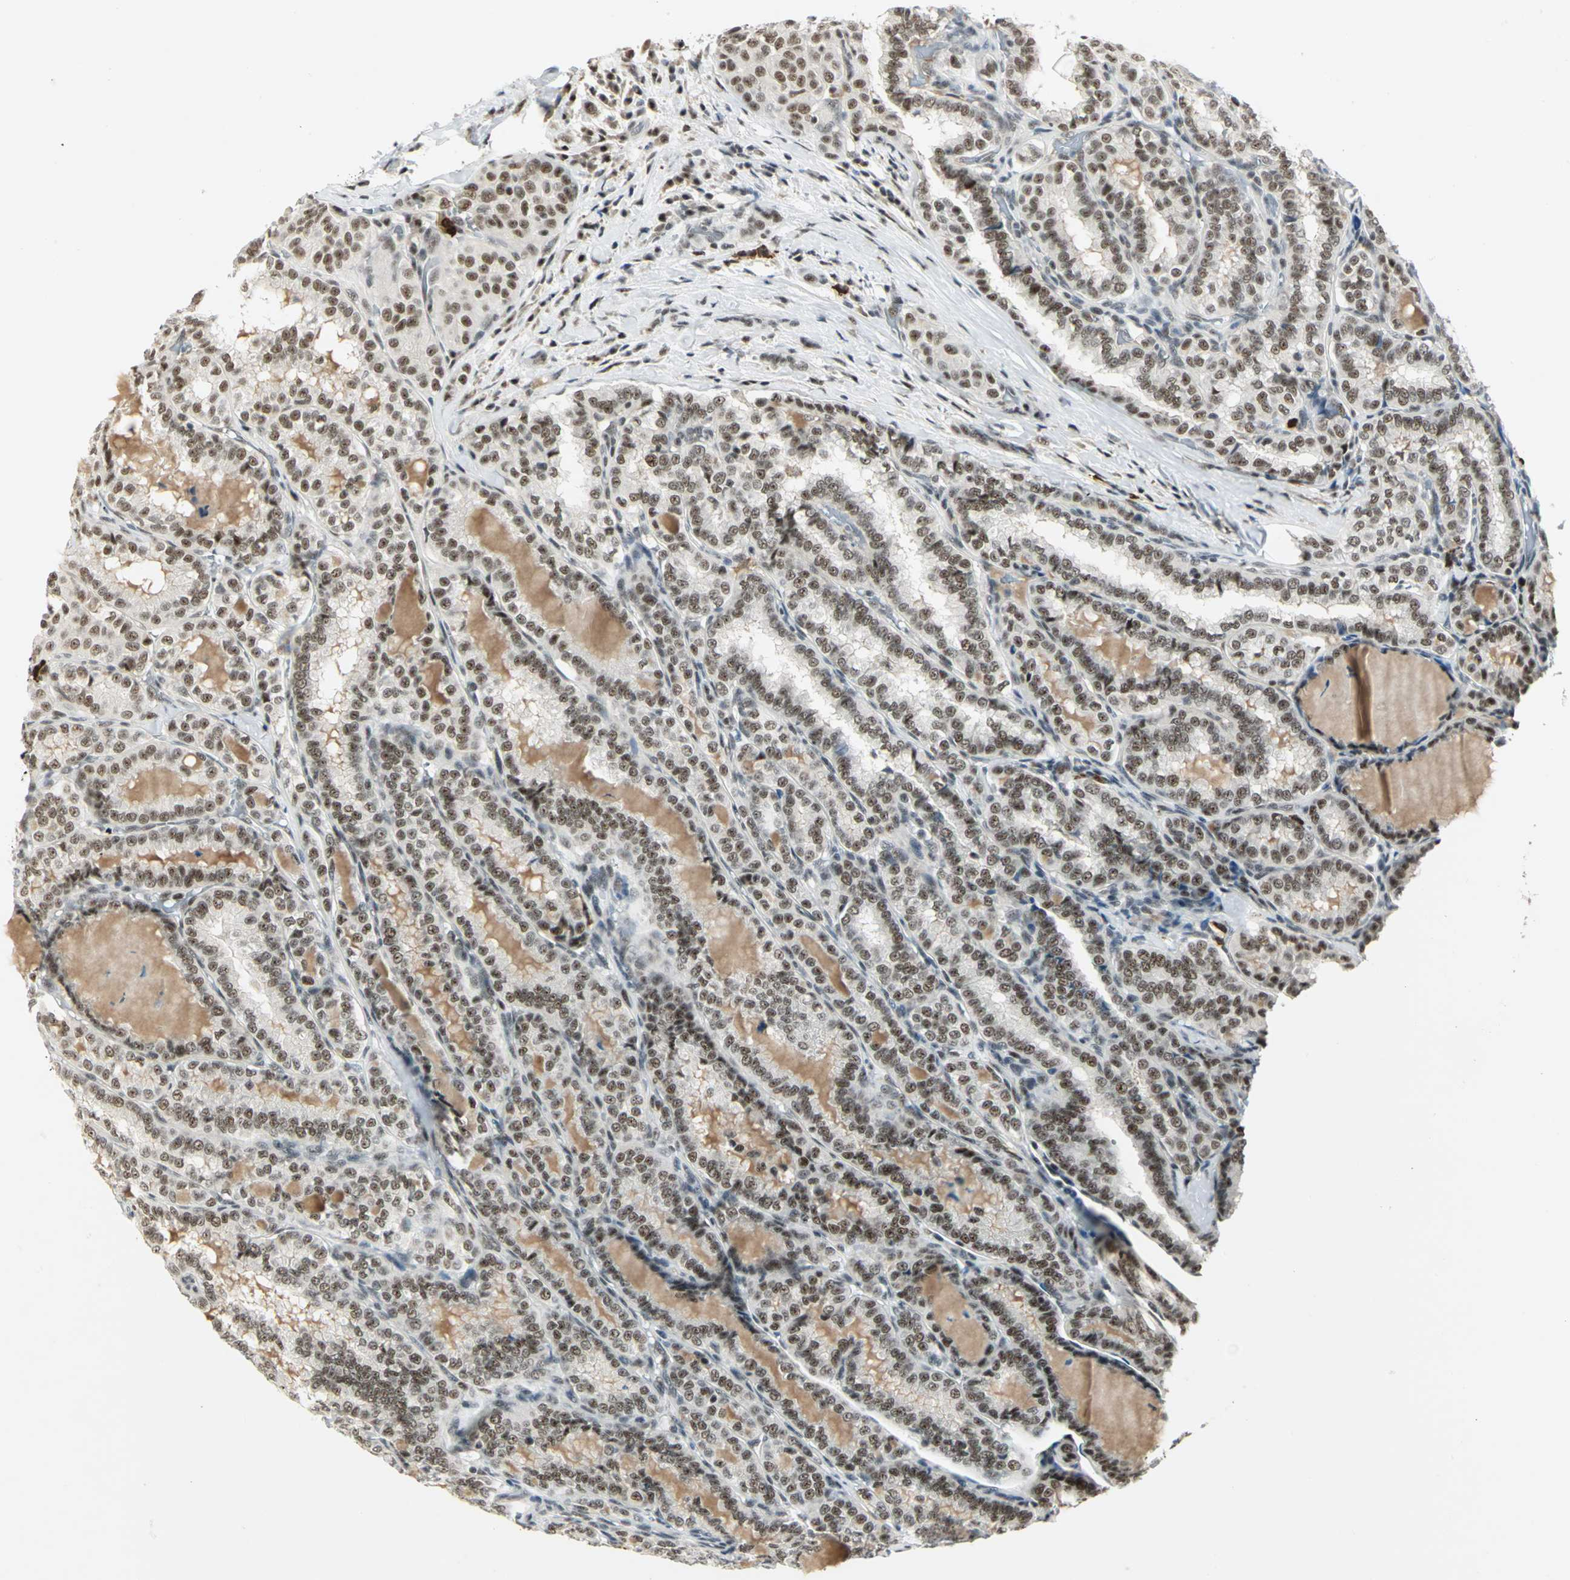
{"staining": {"intensity": "moderate", "quantity": ">75%", "location": "nuclear"}, "tissue": "thyroid cancer", "cell_type": "Tumor cells", "image_type": "cancer", "snomed": [{"axis": "morphology", "description": "Papillary adenocarcinoma, NOS"}, {"axis": "topography", "description": "Thyroid gland"}], "caption": "Tumor cells display medium levels of moderate nuclear positivity in about >75% of cells in thyroid cancer (papillary adenocarcinoma).", "gene": "CCNT1", "patient": {"sex": "female", "age": 30}}